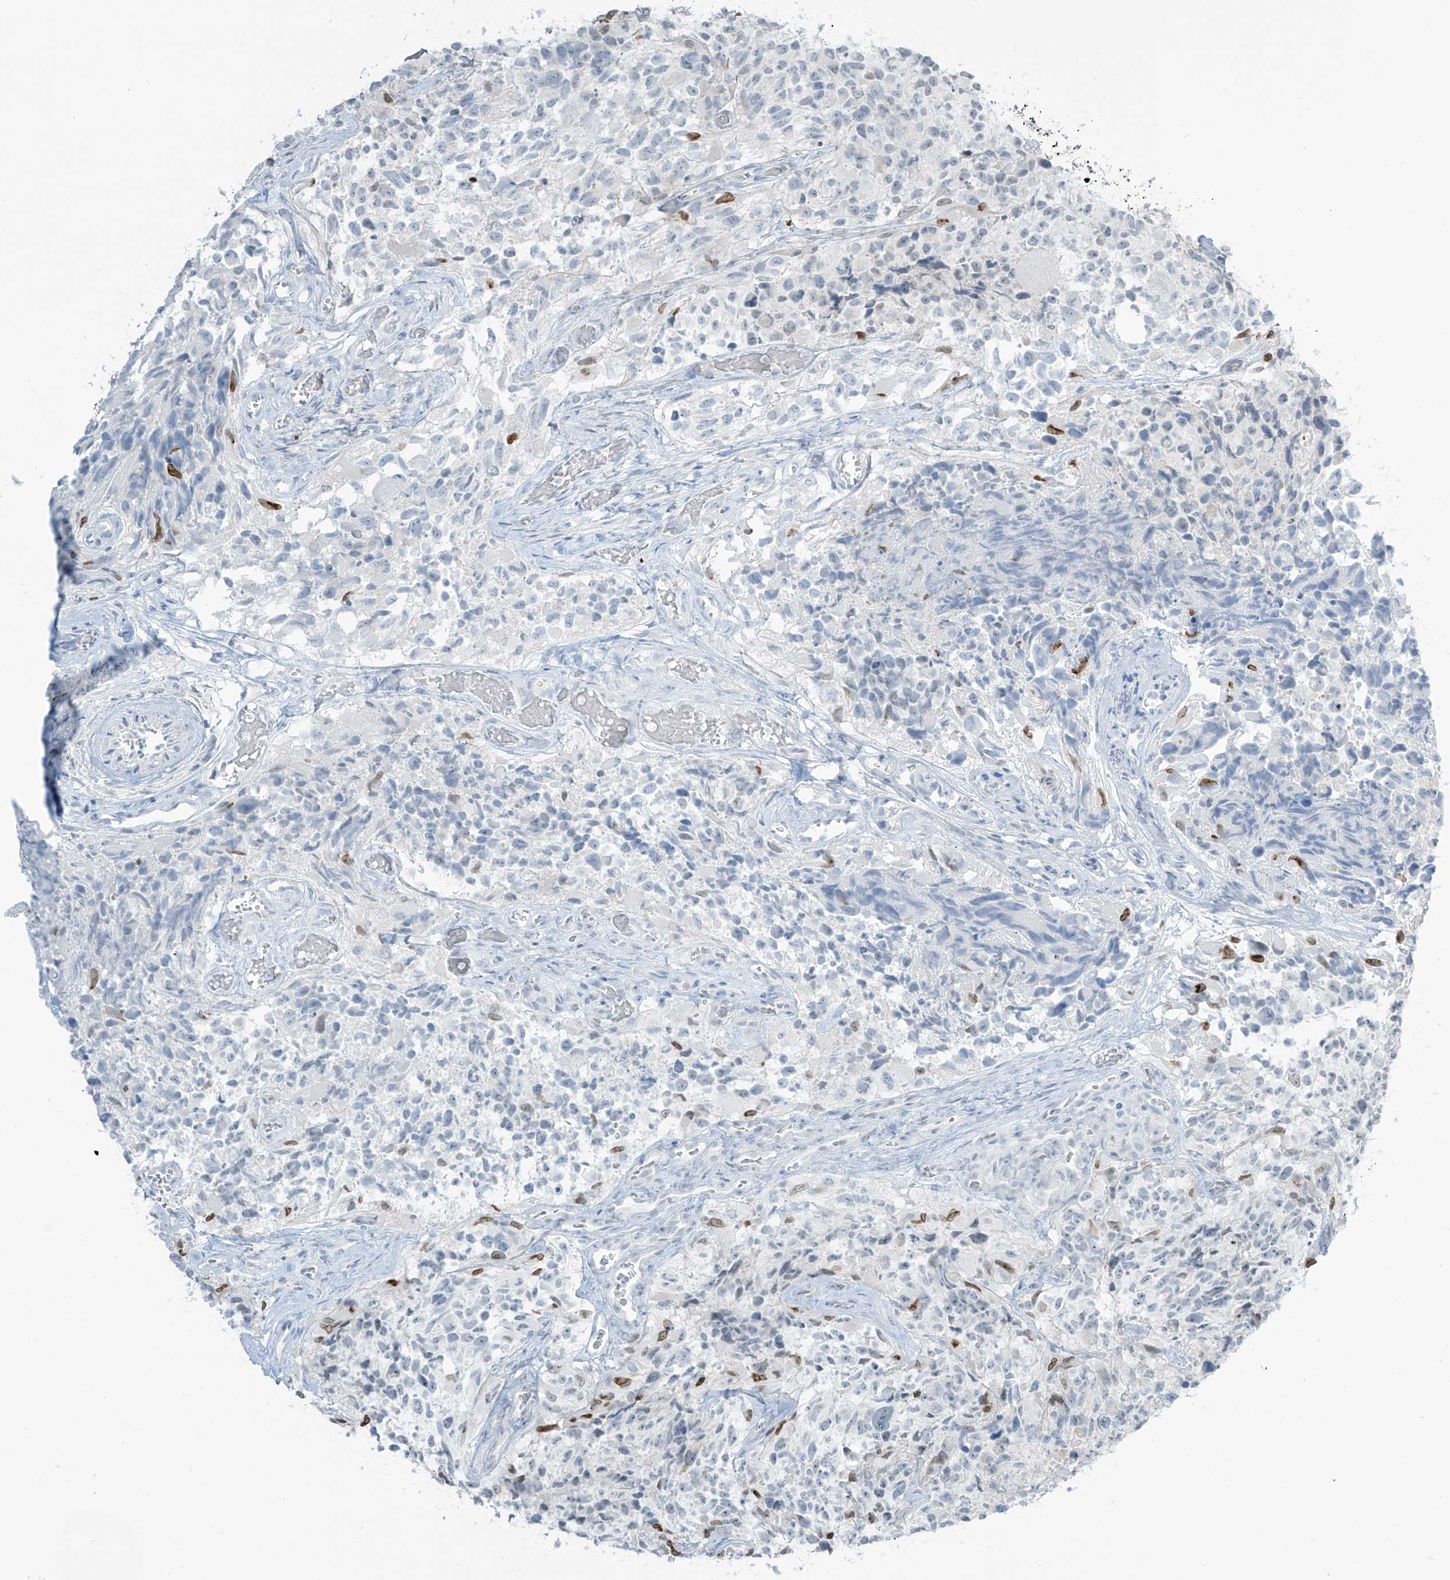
{"staining": {"intensity": "moderate", "quantity": "<25%", "location": "nuclear"}, "tissue": "glioma", "cell_type": "Tumor cells", "image_type": "cancer", "snomed": [{"axis": "morphology", "description": "Glioma, malignant, High grade"}, {"axis": "topography", "description": "Brain"}], "caption": "Human glioma stained for a protein (brown) exhibits moderate nuclear positive positivity in about <25% of tumor cells.", "gene": "PRDM6", "patient": {"sex": "male", "age": 69}}